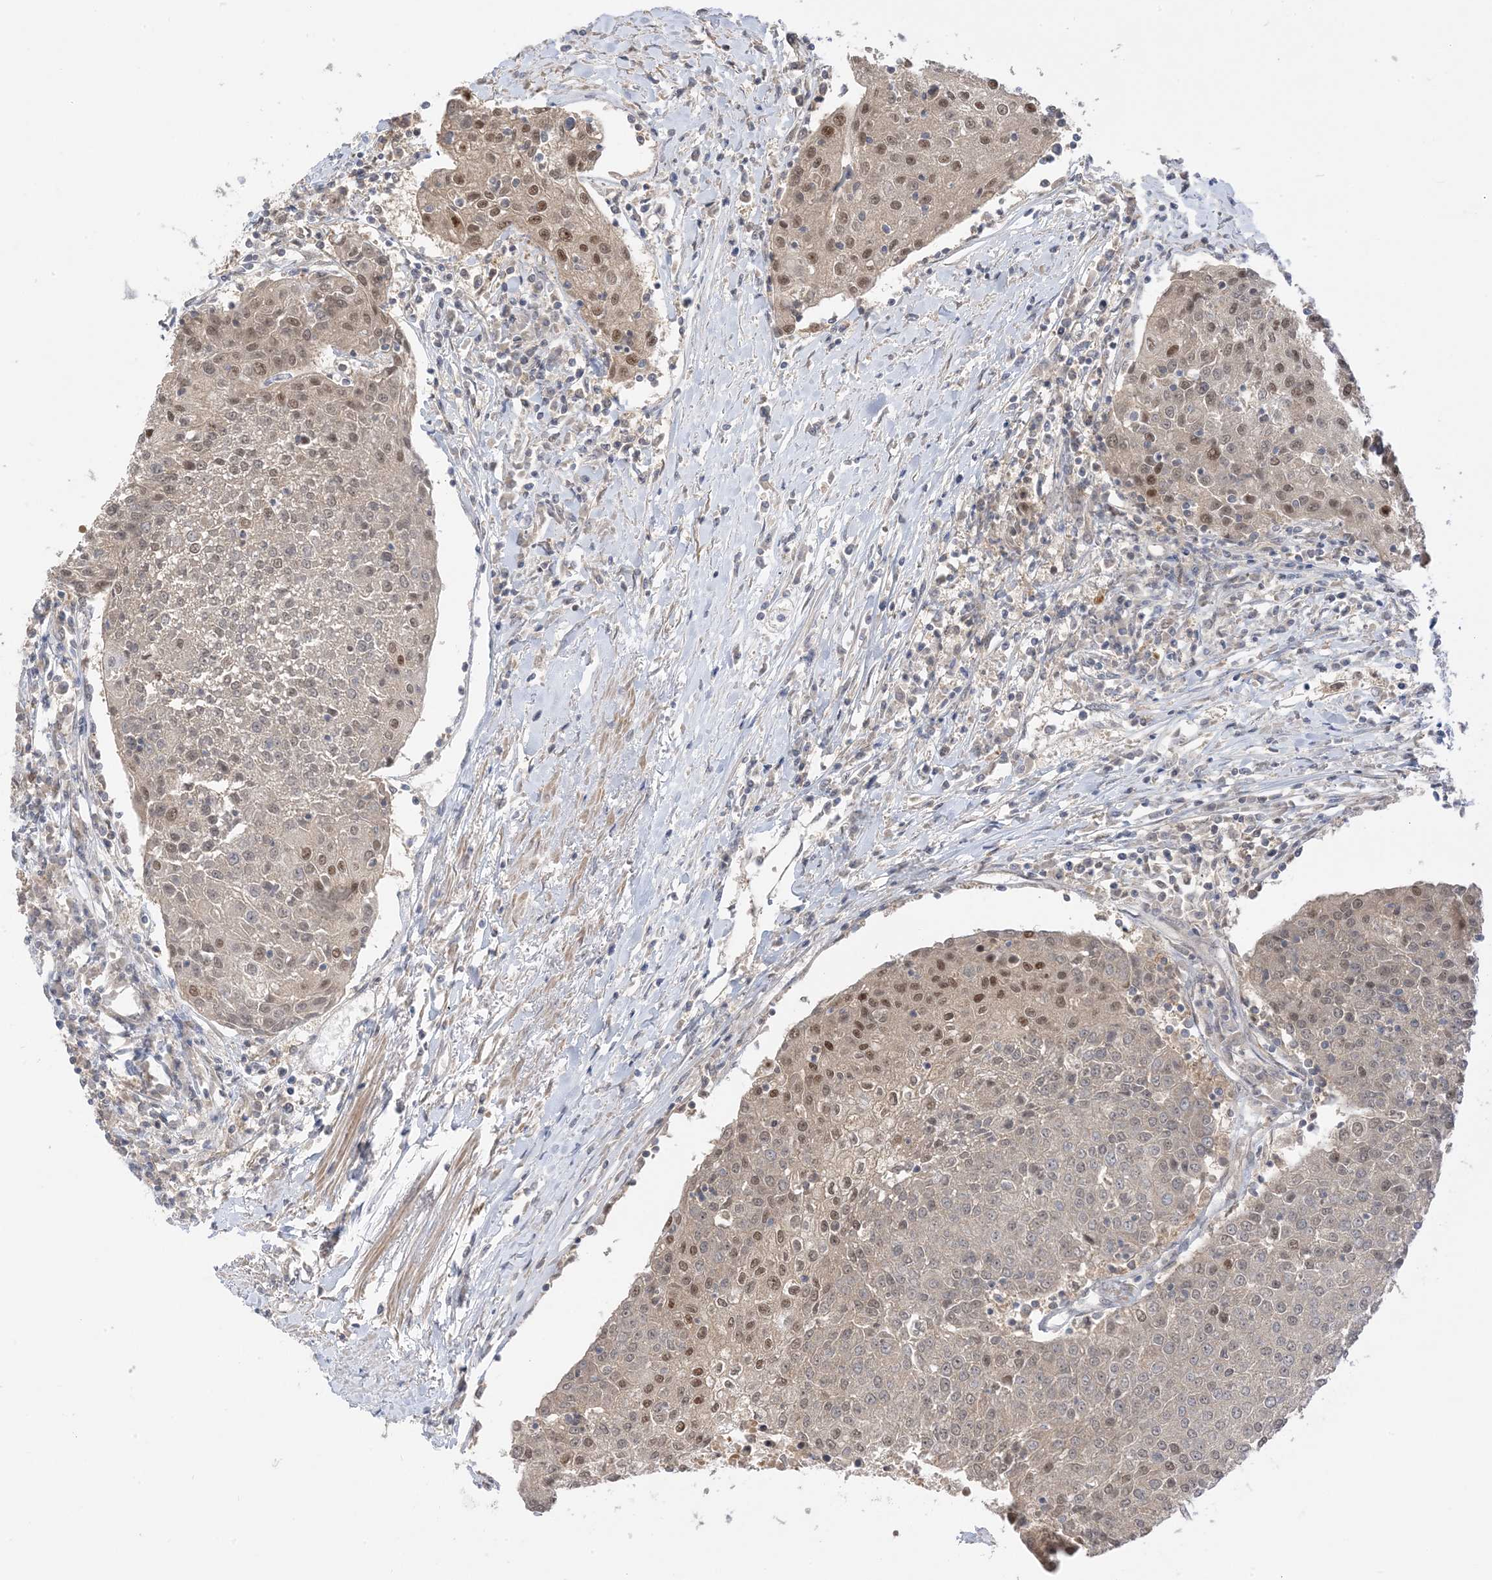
{"staining": {"intensity": "moderate", "quantity": "<25%", "location": "nuclear"}, "tissue": "urothelial cancer", "cell_type": "Tumor cells", "image_type": "cancer", "snomed": [{"axis": "morphology", "description": "Urothelial carcinoma, High grade"}, {"axis": "topography", "description": "Urinary bladder"}], "caption": "IHC micrograph of human high-grade urothelial carcinoma stained for a protein (brown), which demonstrates low levels of moderate nuclear expression in about <25% of tumor cells.", "gene": "WDR26", "patient": {"sex": "female", "age": 85}}